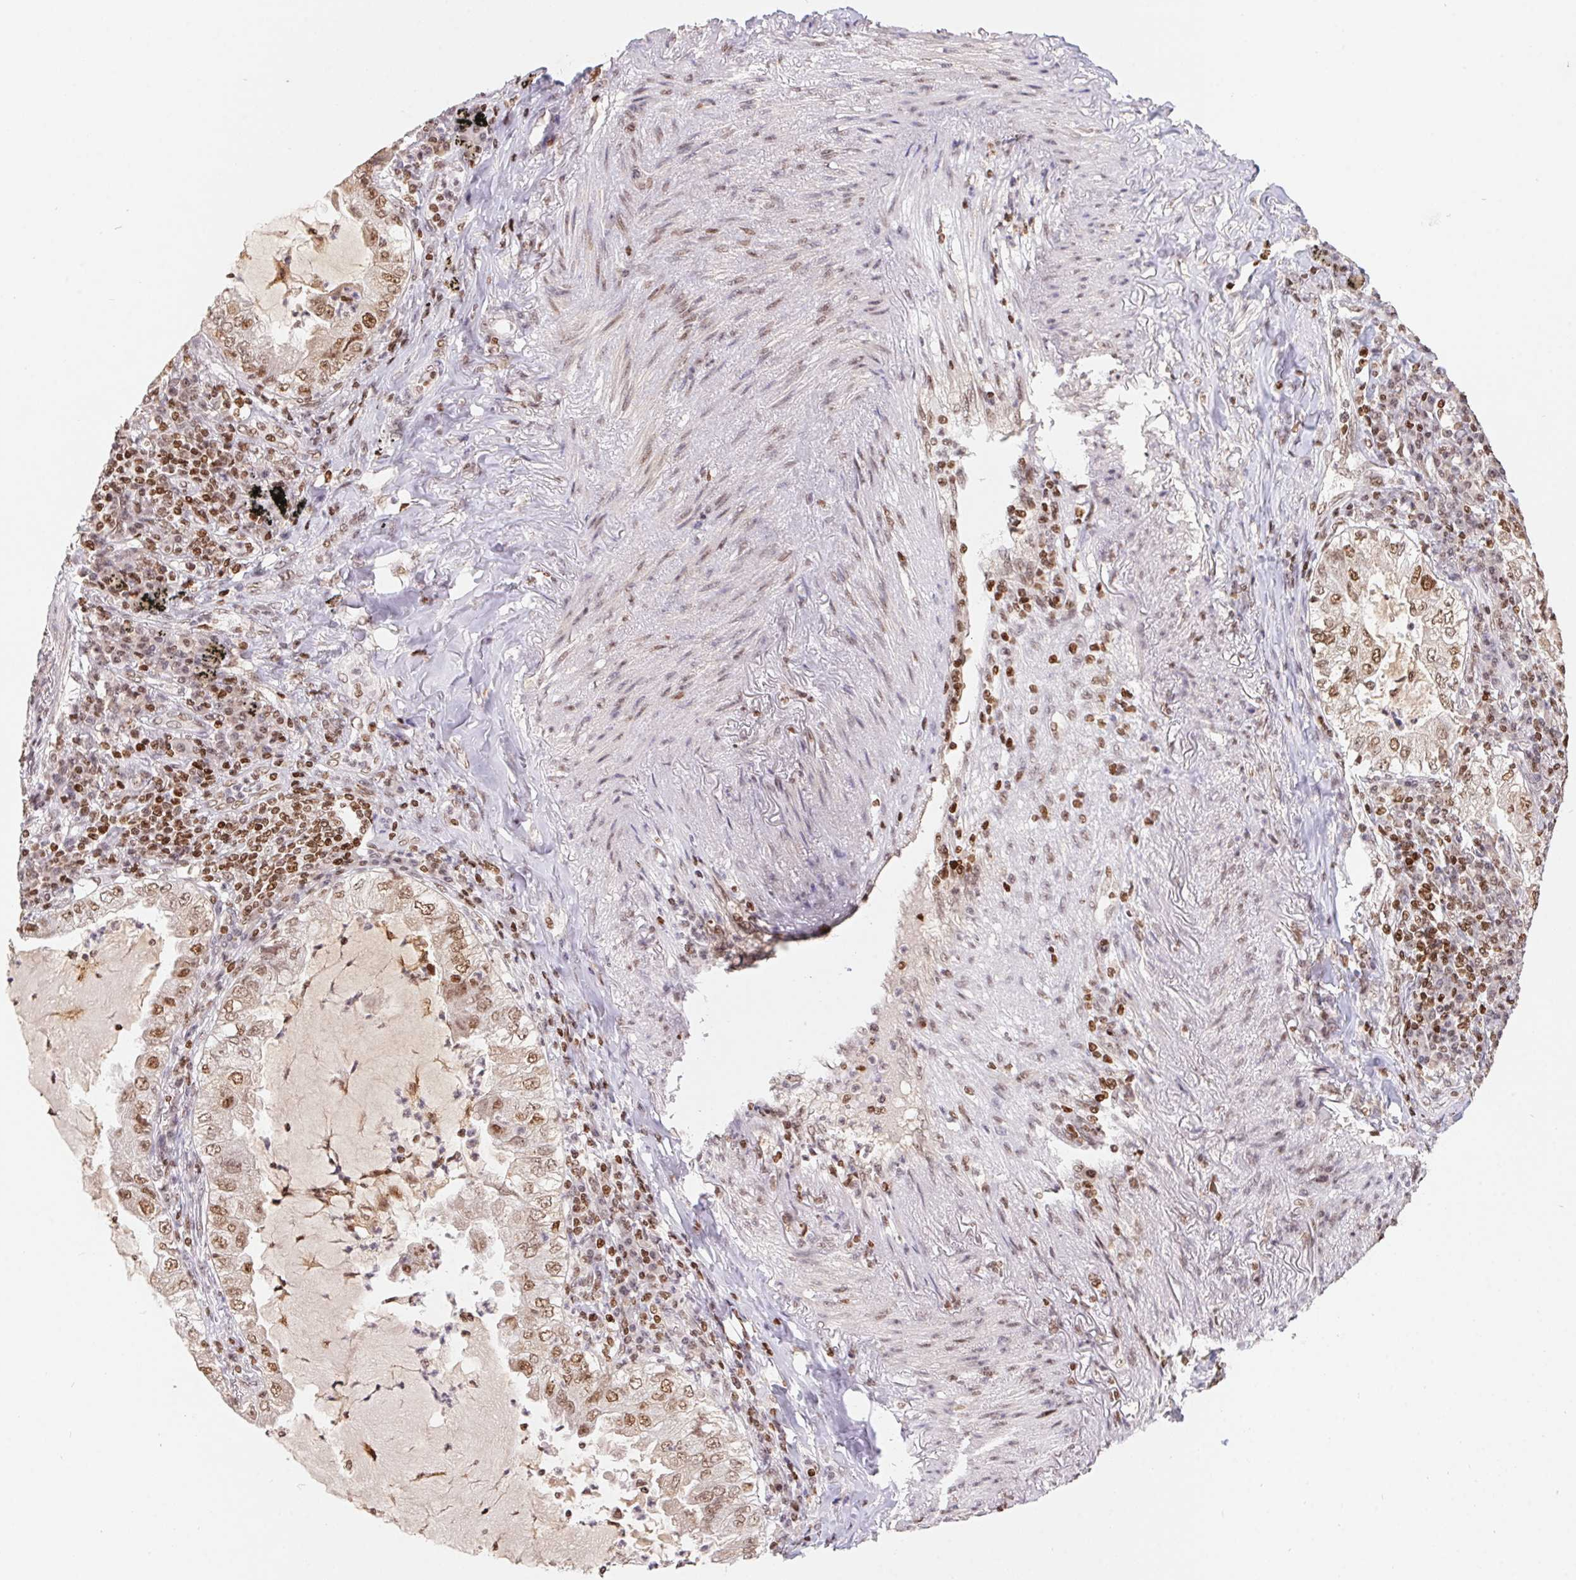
{"staining": {"intensity": "moderate", "quantity": ">75%", "location": "nuclear"}, "tissue": "lung cancer", "cell_type": "Tumor cells", "image_type": "cancer", "snomed": [{"axis": "morphology", "description": "Adenocarcinoma, NOS"}, {"axis": "topography", "description": "Lung"}], "caption": "Protein staining demonstrates moderate nuclear expression in approximately >75% of tumor cells in lung adenocarcinoma.", "gene": "POLD3", "patient": {"sex": "female", "age": 73}}